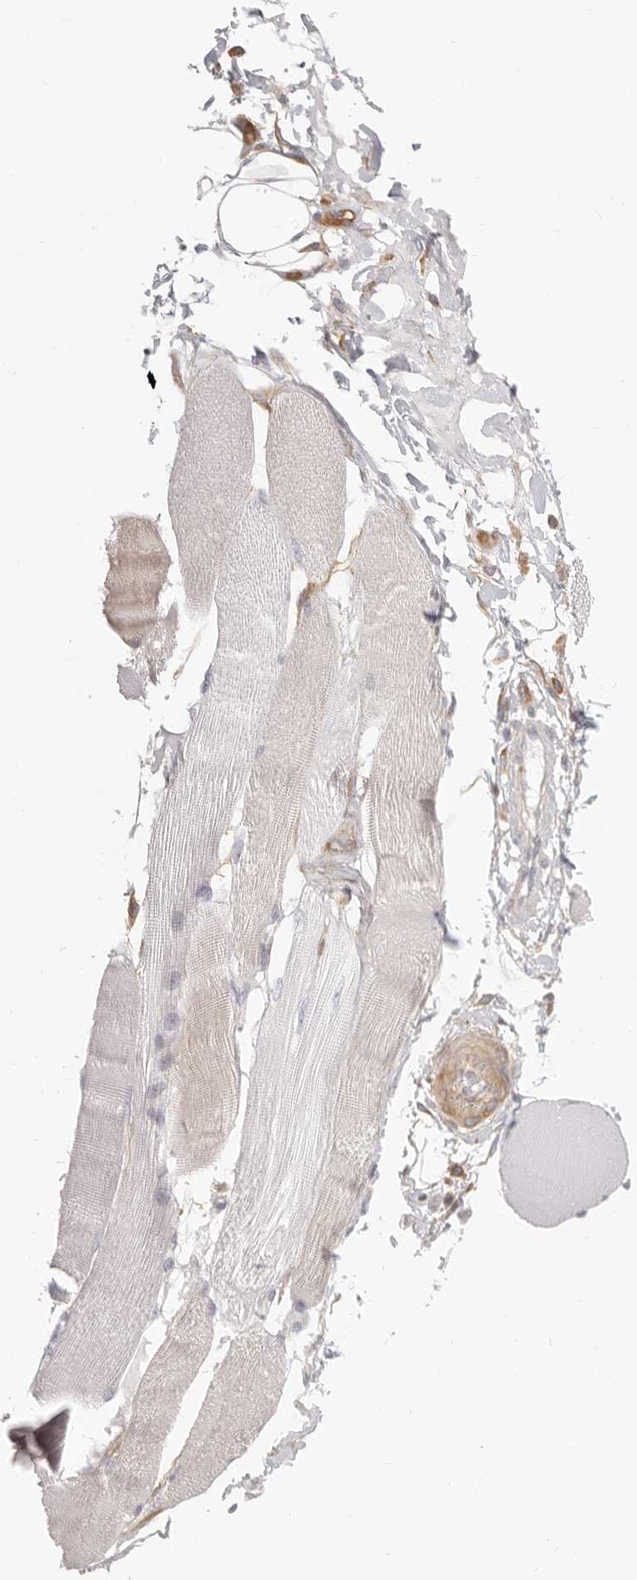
{"staining": {"intensity": "negative", "quantity": "none", "location": "none"}, "tissue": "skeletal muscle", "cell_type": "Myocytes", "image_type": "normal", "snomed": [{"axis": "morphology", "description": "Normal tissue, NOS"}, {"axis": "topography", "description": "Skin"}, {"axis": "topography", "description": "Skeletal muscle"}], "caption": "Human skeletal muscle stained for a protein using immunohistochemistry (IHC) demonstrates no positivity in myocytes.", "gene": "NIBAN1", "patient": {"sex": "male", "age": 83}}